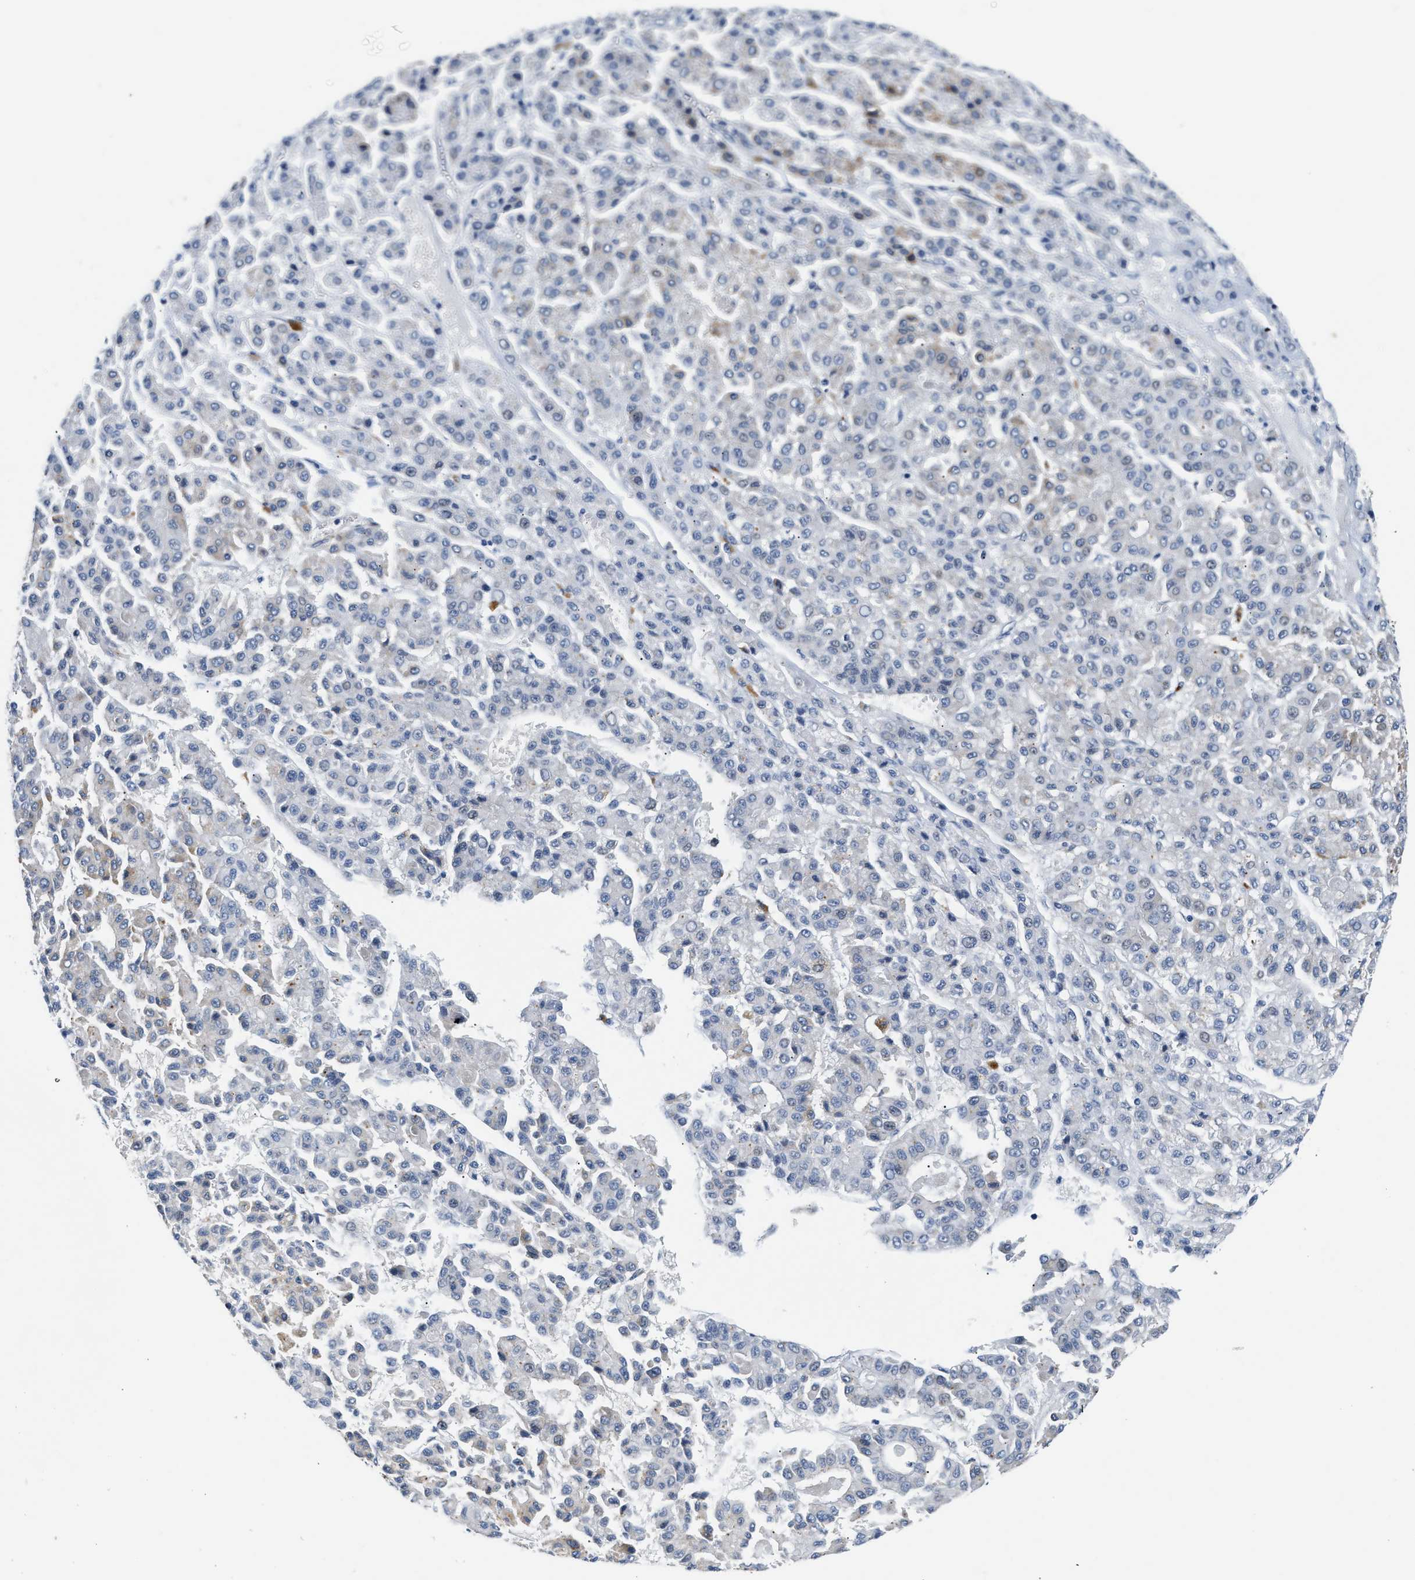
{"staining": {"intensity": "moderate", "quantity": "<25%", "location": "cytoplasmic/membranous"}, "tissue": "liver cancer", "cell_type": "Tumor cells", "image_type": "cancer", "snomed": [{"axis": "morphology", "description": "Carcinoma, Hepatocellular, NOS"}, {"axis": "topography", "description": "Liver"}], "caption": "Immunohistochemical staining of human hepatocellular carcinoma (liver) reveals low levels of moderate cytoplasmic/membranous positivity in about <25% of tumor cells.", "gene": "PPM1H", "patient": {"sex": "male", "age": 70}}